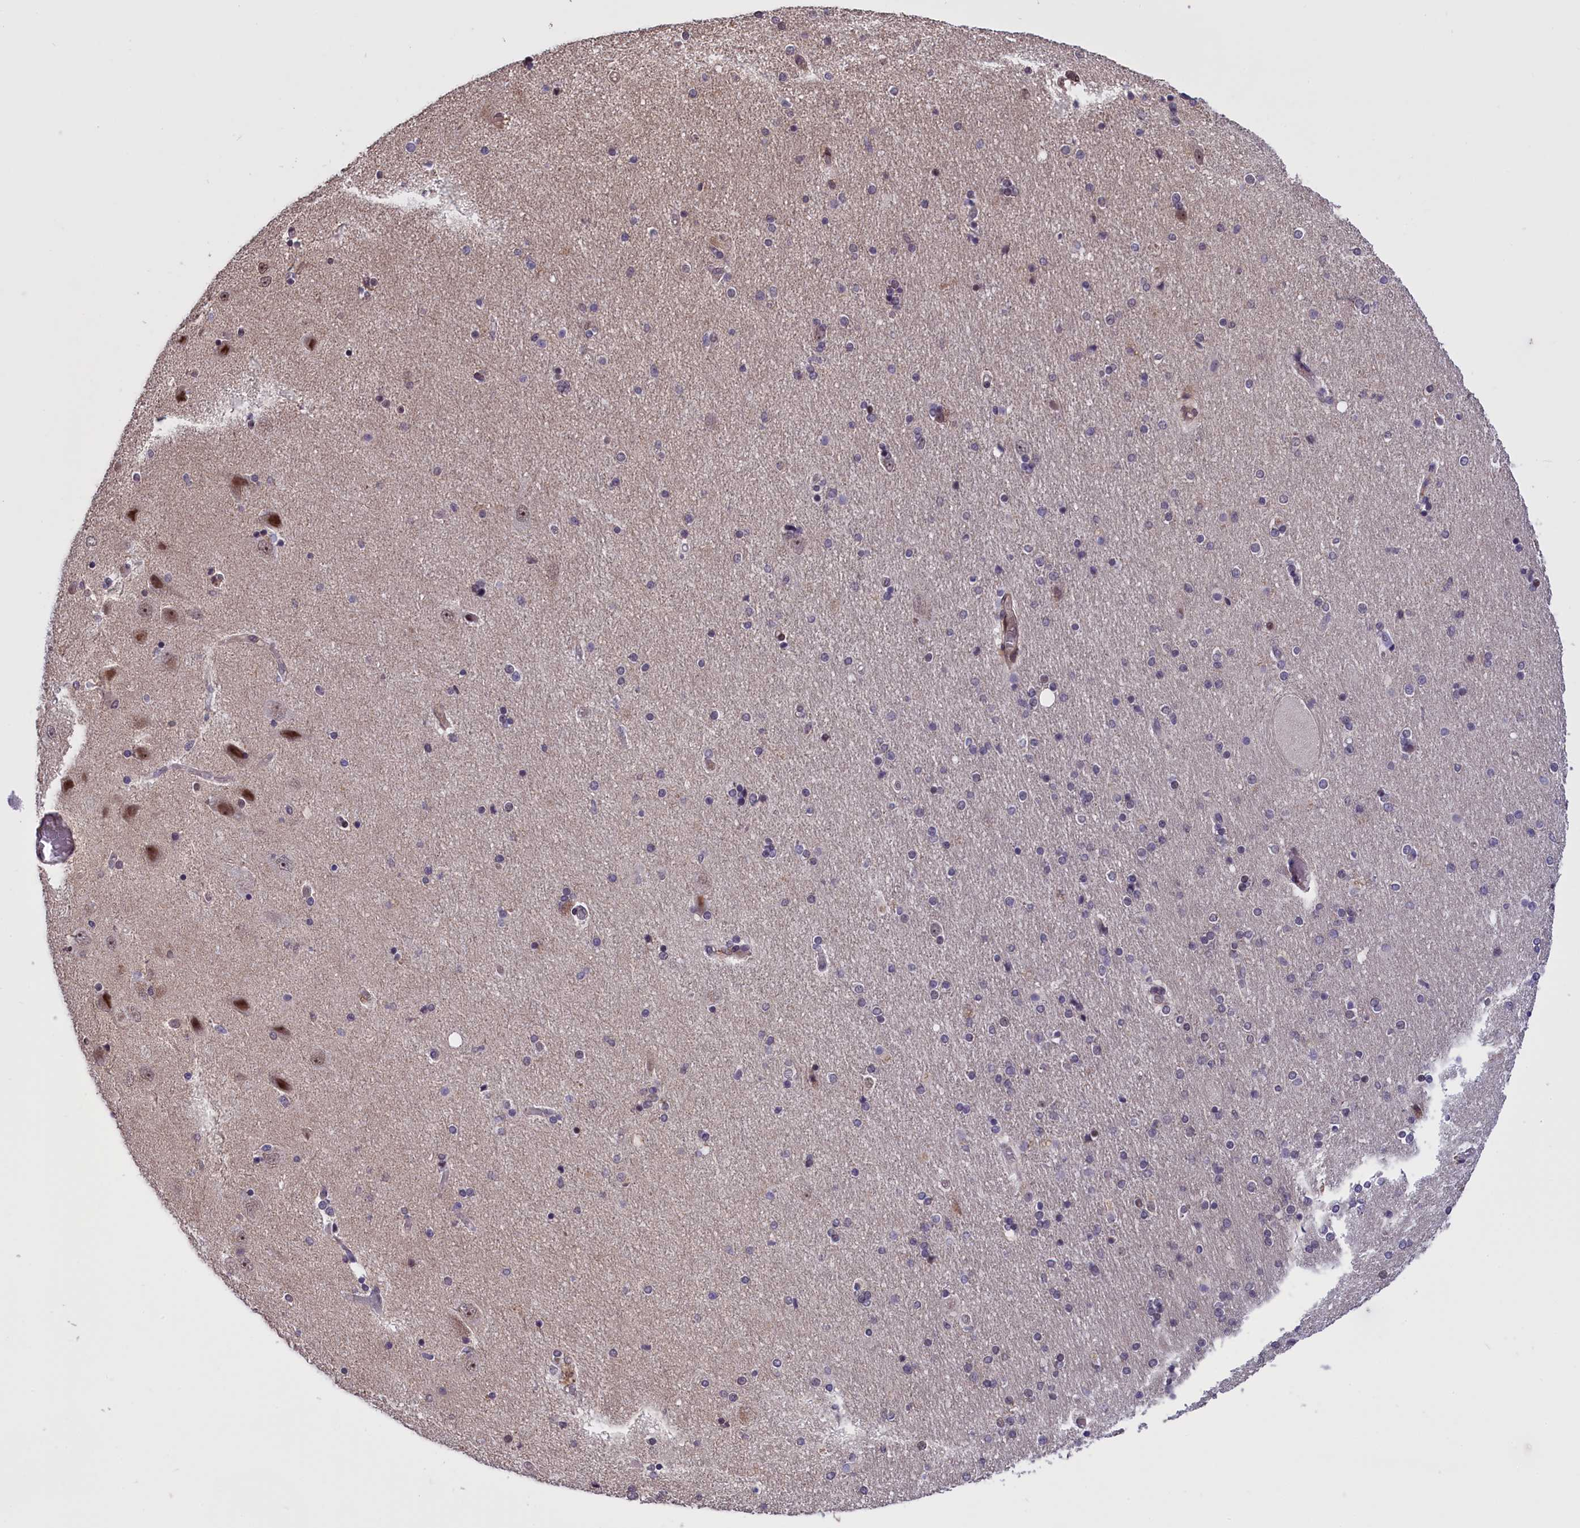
{"staining": {"intensity": "weak", "quantity": "<25%", "location": "nuclear"}, "tissue": "hippocampus", "cell_type": "Glial cells", "image_type": "normal", "snomed": [{"axis": "morphology", "description": "Normal tissue, NOS"}, {"axis": "topography", "description": "Hippocampus"}], "caption": "Immunohistochemistry (IHC) image of unremarkable hippocampus: human hippocampus stained with DAB (3,3'-diaminobenzidine) displays no significant protein staining in glial cells.", "gene": "RELB", "patient": {"sex": "female", "age": 54}}